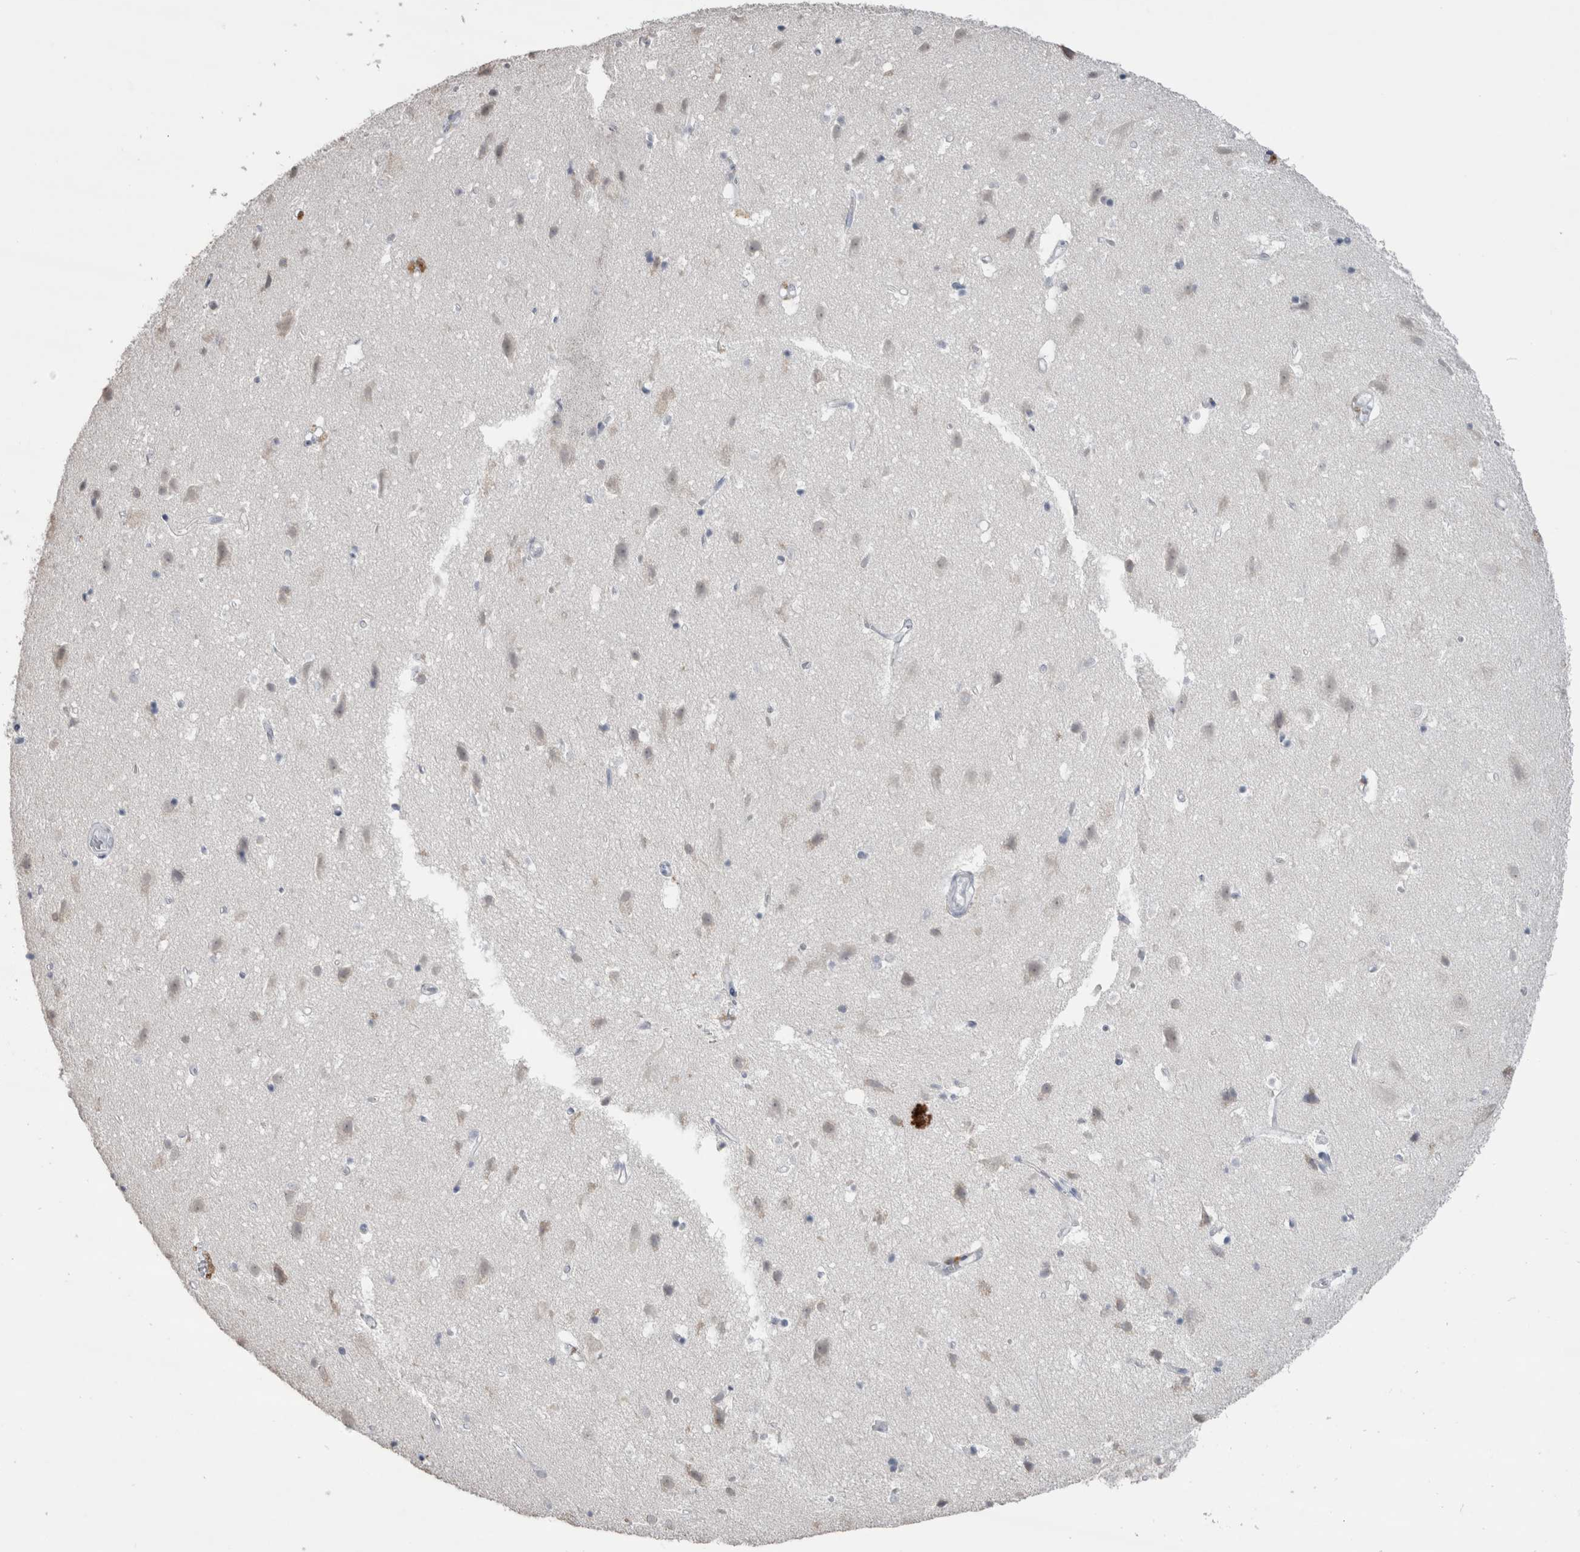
{"staining": {"intensity": "negative", "quantity": "none", "location": "none"}, "tissue": "cerebral cortex", "cell_type": "Endothelial cells", "image_type": "normal", "snomed": [{"axis": "morphology", "description": "Normal tissue, NOS"}, {"axis": "topography", "description": "Cerebral cortex"}], "caption": "Immunohistochemical staining of unremarkable cerebral cortex displays no significant expression in endothelial cells. (DAB (3,3'-diaminobenzidine) immunohistochemistry with hematoxylin counter stain).", "gene": "CDH17", "patient": {"sex": "male", "age": 54}}